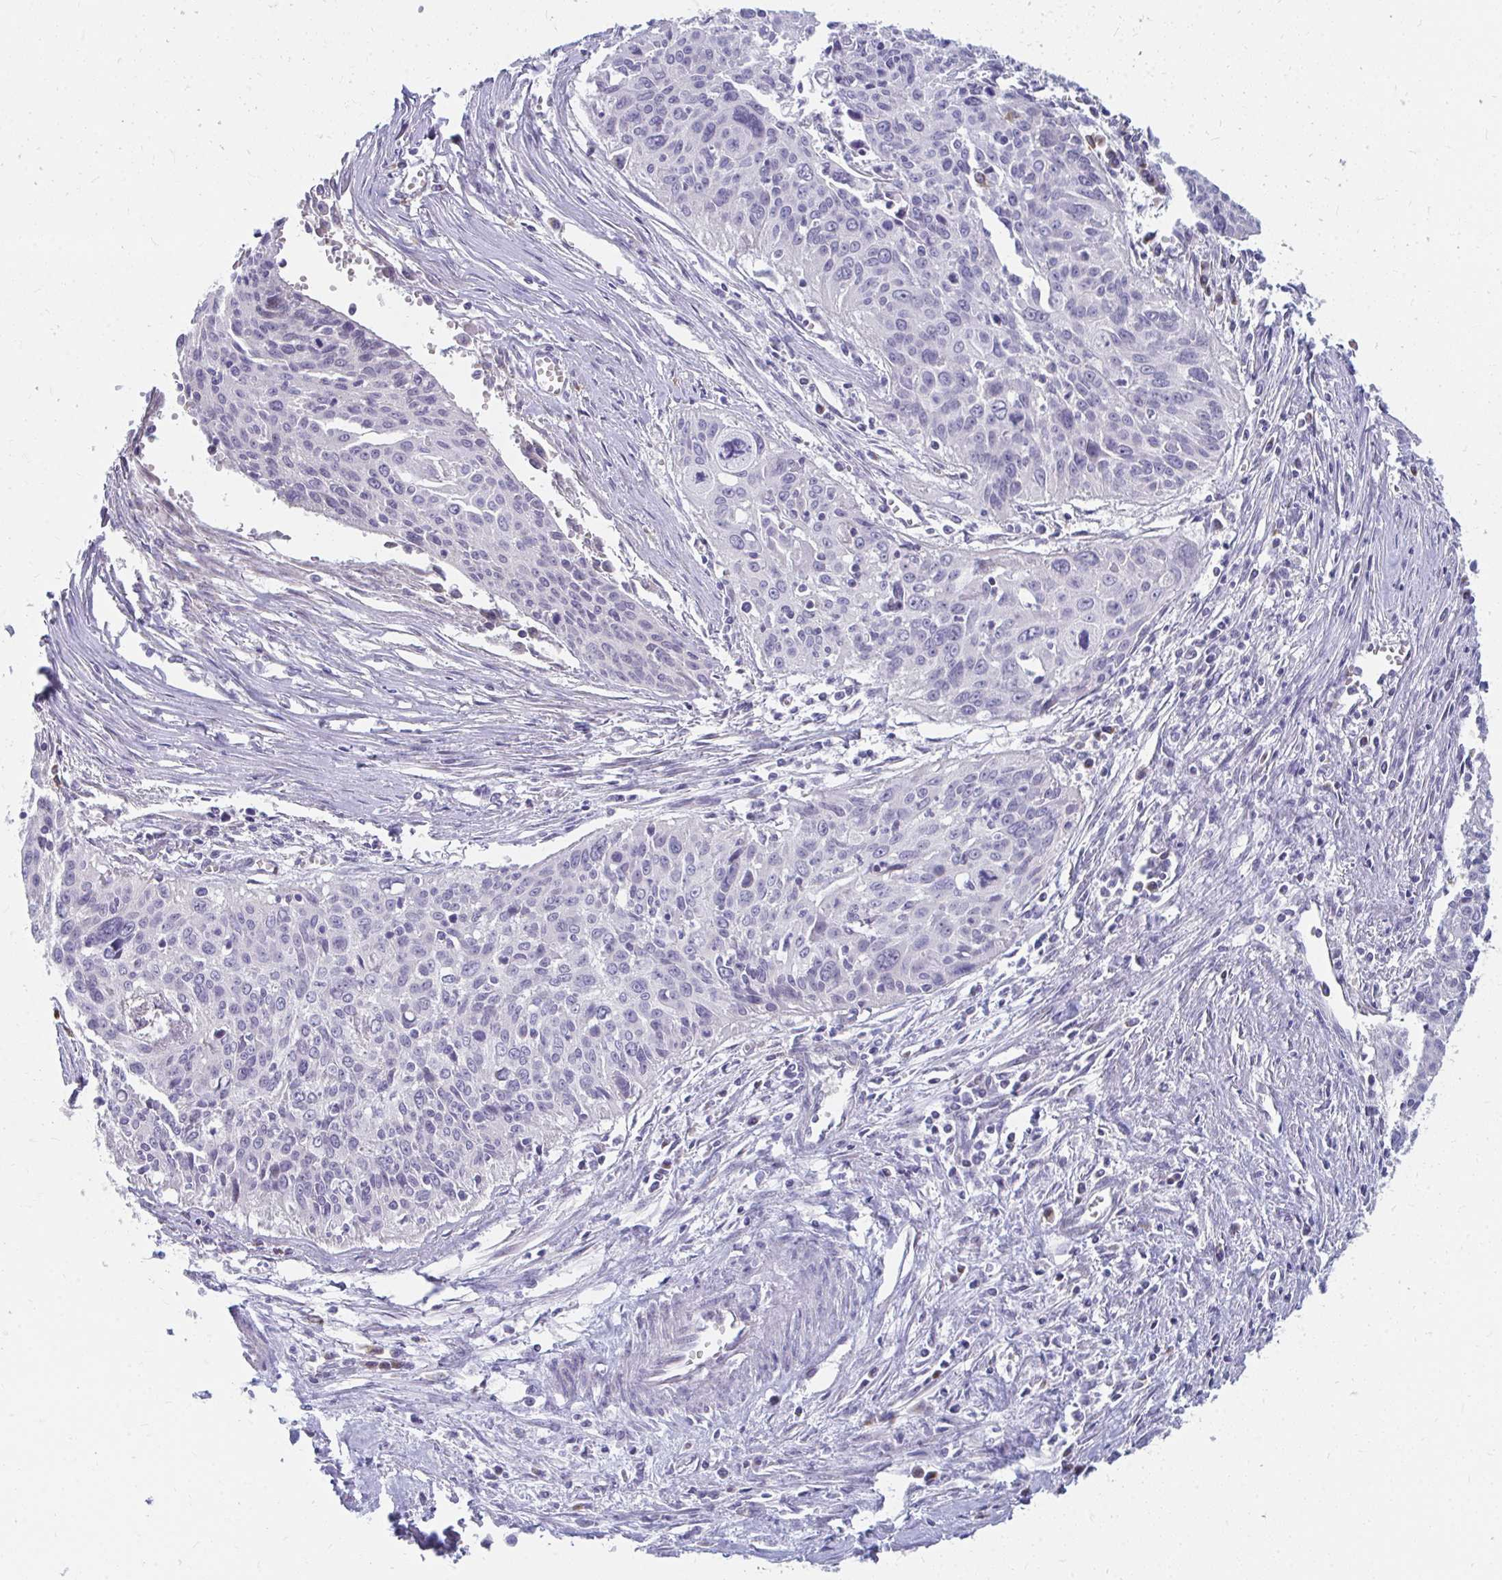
{"staining": {"intensity": "negative", "quantity": "none", "location": "none"}, "tissue": "cervical cancer", "cell_type": "Tumor cells", "image_type": "cancer", "snomed": [{"axis": "morphology", "description": "Squamous cell carcinoma, NOS"}, {"axis": "topography", "description": "Cervix"}], "caption": "IHC histopathology image of cervical squamous cell carcinoma stained for a protein (brown), which displays no staining in tumor cells.", "gene": "PABIR3", "patient": {"sex": "female", "age": 55}}